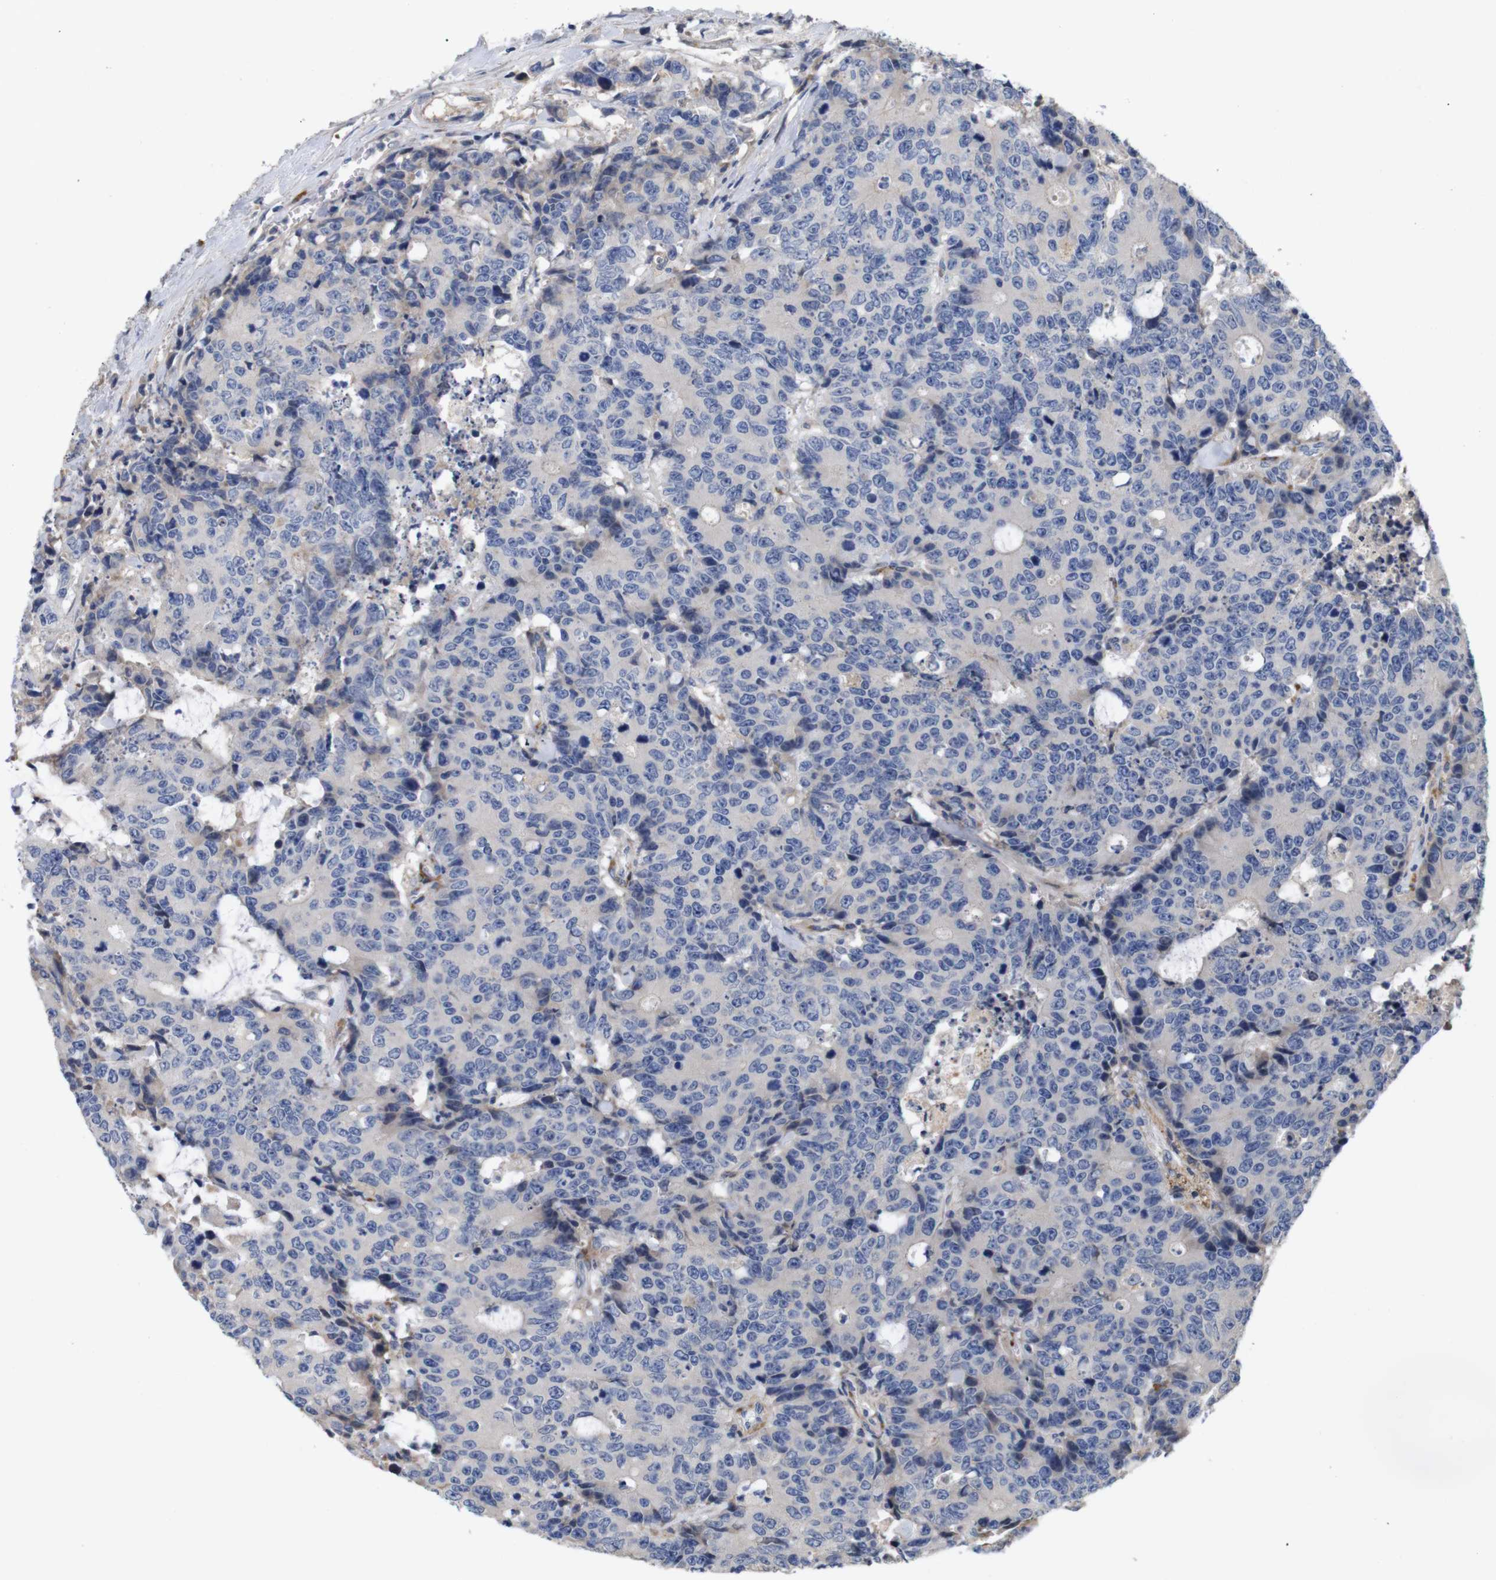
{"staining": {"intensity": "negative", "quantity": "none", "location": "none"}, "tissue": "colorectal cancer", "cell_type": "Tumor cells", "image_type": "cancer", "snomed": [{"axis": "morphology", "description": "Adenocarcinoma, NOS"}, {"axis": "topography", "description": "Colon"}], "caption": "IHC of human colorectal adenocarcinoma exhibits no expression in tumor cells.", "gene": "SPRY3", "patient": {"sex": "female", "age": 86}}